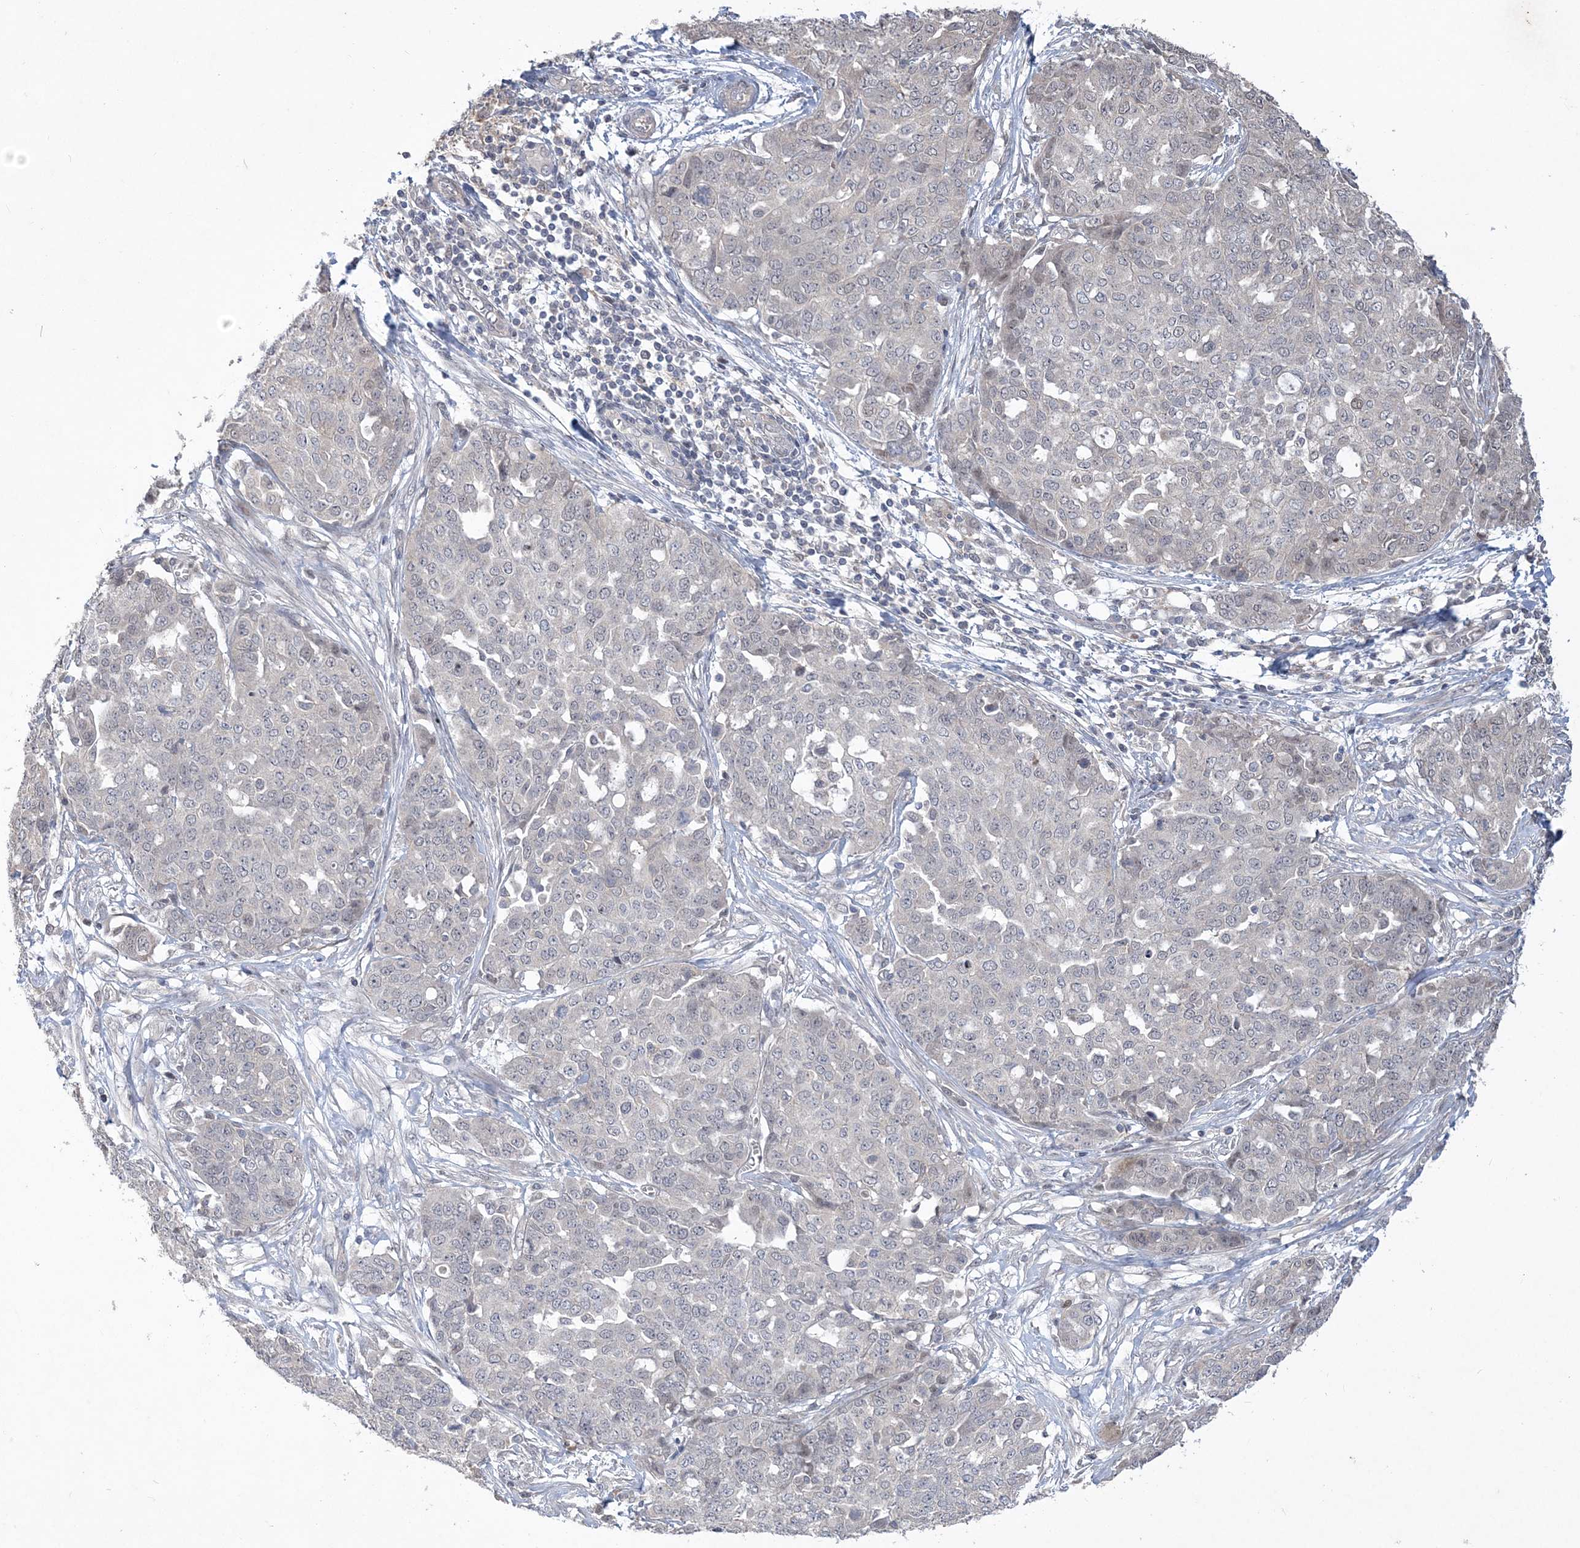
{"staining": {"intensity": "negative", "quantity": "none", "location": "none"}, "tissue": "ovarian cancer", "cell_type": "Tumor cells", "image_type": "cancer", "snomed": [{"axis": "morphology", "description": "Cystadenocarcinoma, serous, NOS"}, {"axis": "topography", "description": "Soft tissue"}, {"axis": "topography", "description": "Ovary"}], "caption": "Ovarian cancer (serous cystadenocarcinoma) was stained to show a protein in brown. There is no significant expression in tumor cells. Brightfield microscopy of immunohistochemistry stained with DAB (3,3'-diaminobenzidine) (brown) and hematoxylin (blue), captured at high magnification.", "gene": "TSPEAR", "patient": {"sex": "female", "age": 57}}